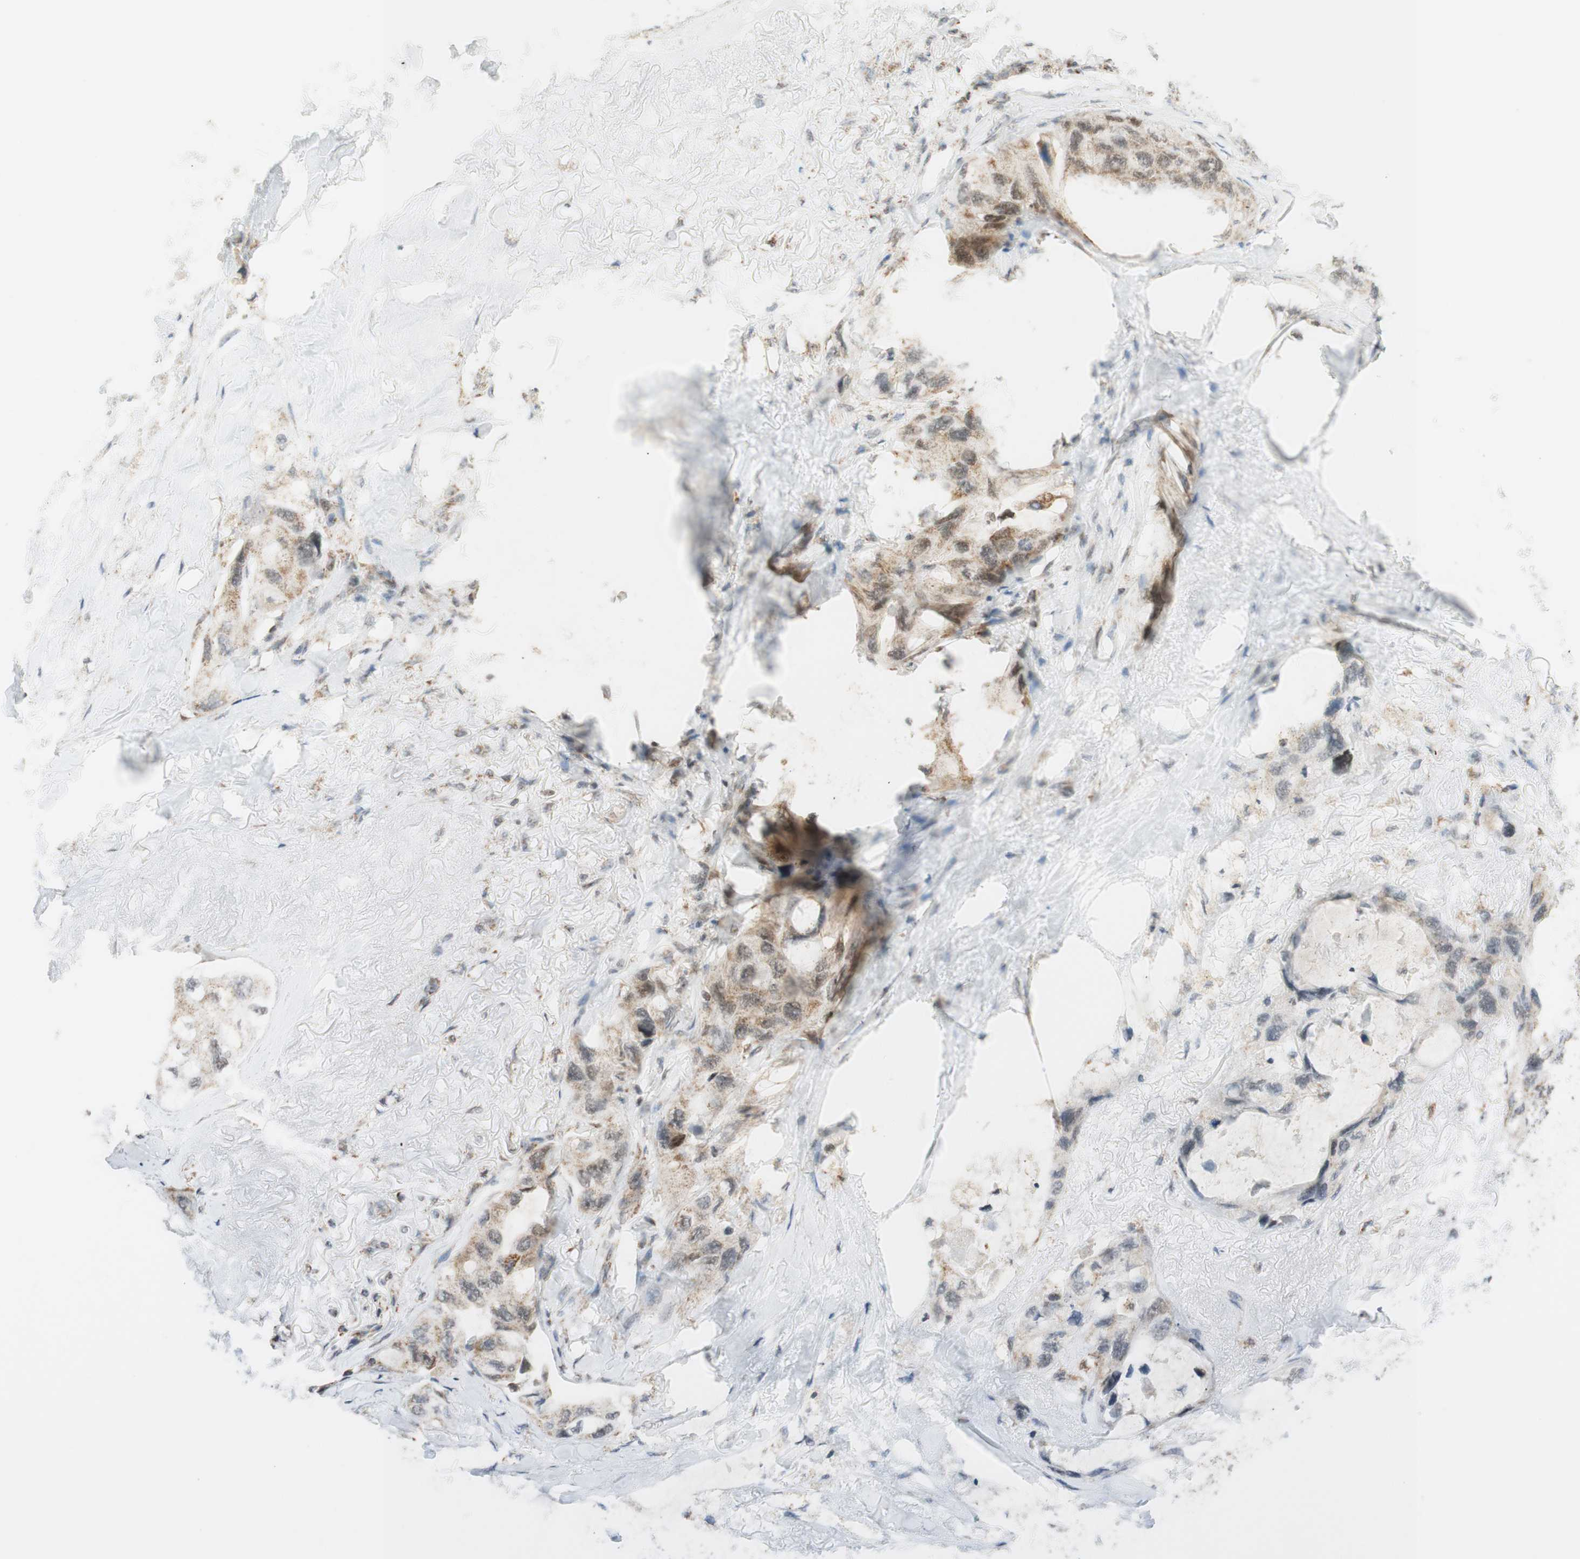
{"staining": {"intensity": "weak", "quantity": "25%-75%", "location": "cytoplasmic/membranous"}, "tissue": "lung cancer", "cell_type": "Tumor cells", "image_type": "cancer", "snomed": [{"axis": "morphology", "description": "Squamous cell carcinoma, NOS"}, {"axis": "topography", "description": "Lung"}], "caption": "Brown immunohistochemical staining in lung squamous cell carcinoma exhibits weak cytoplasmic/membranous staining in about 25%-75% of tumor cells.", "gene": "ZNF782", "patient": {"sex": "female", "age": 73}}